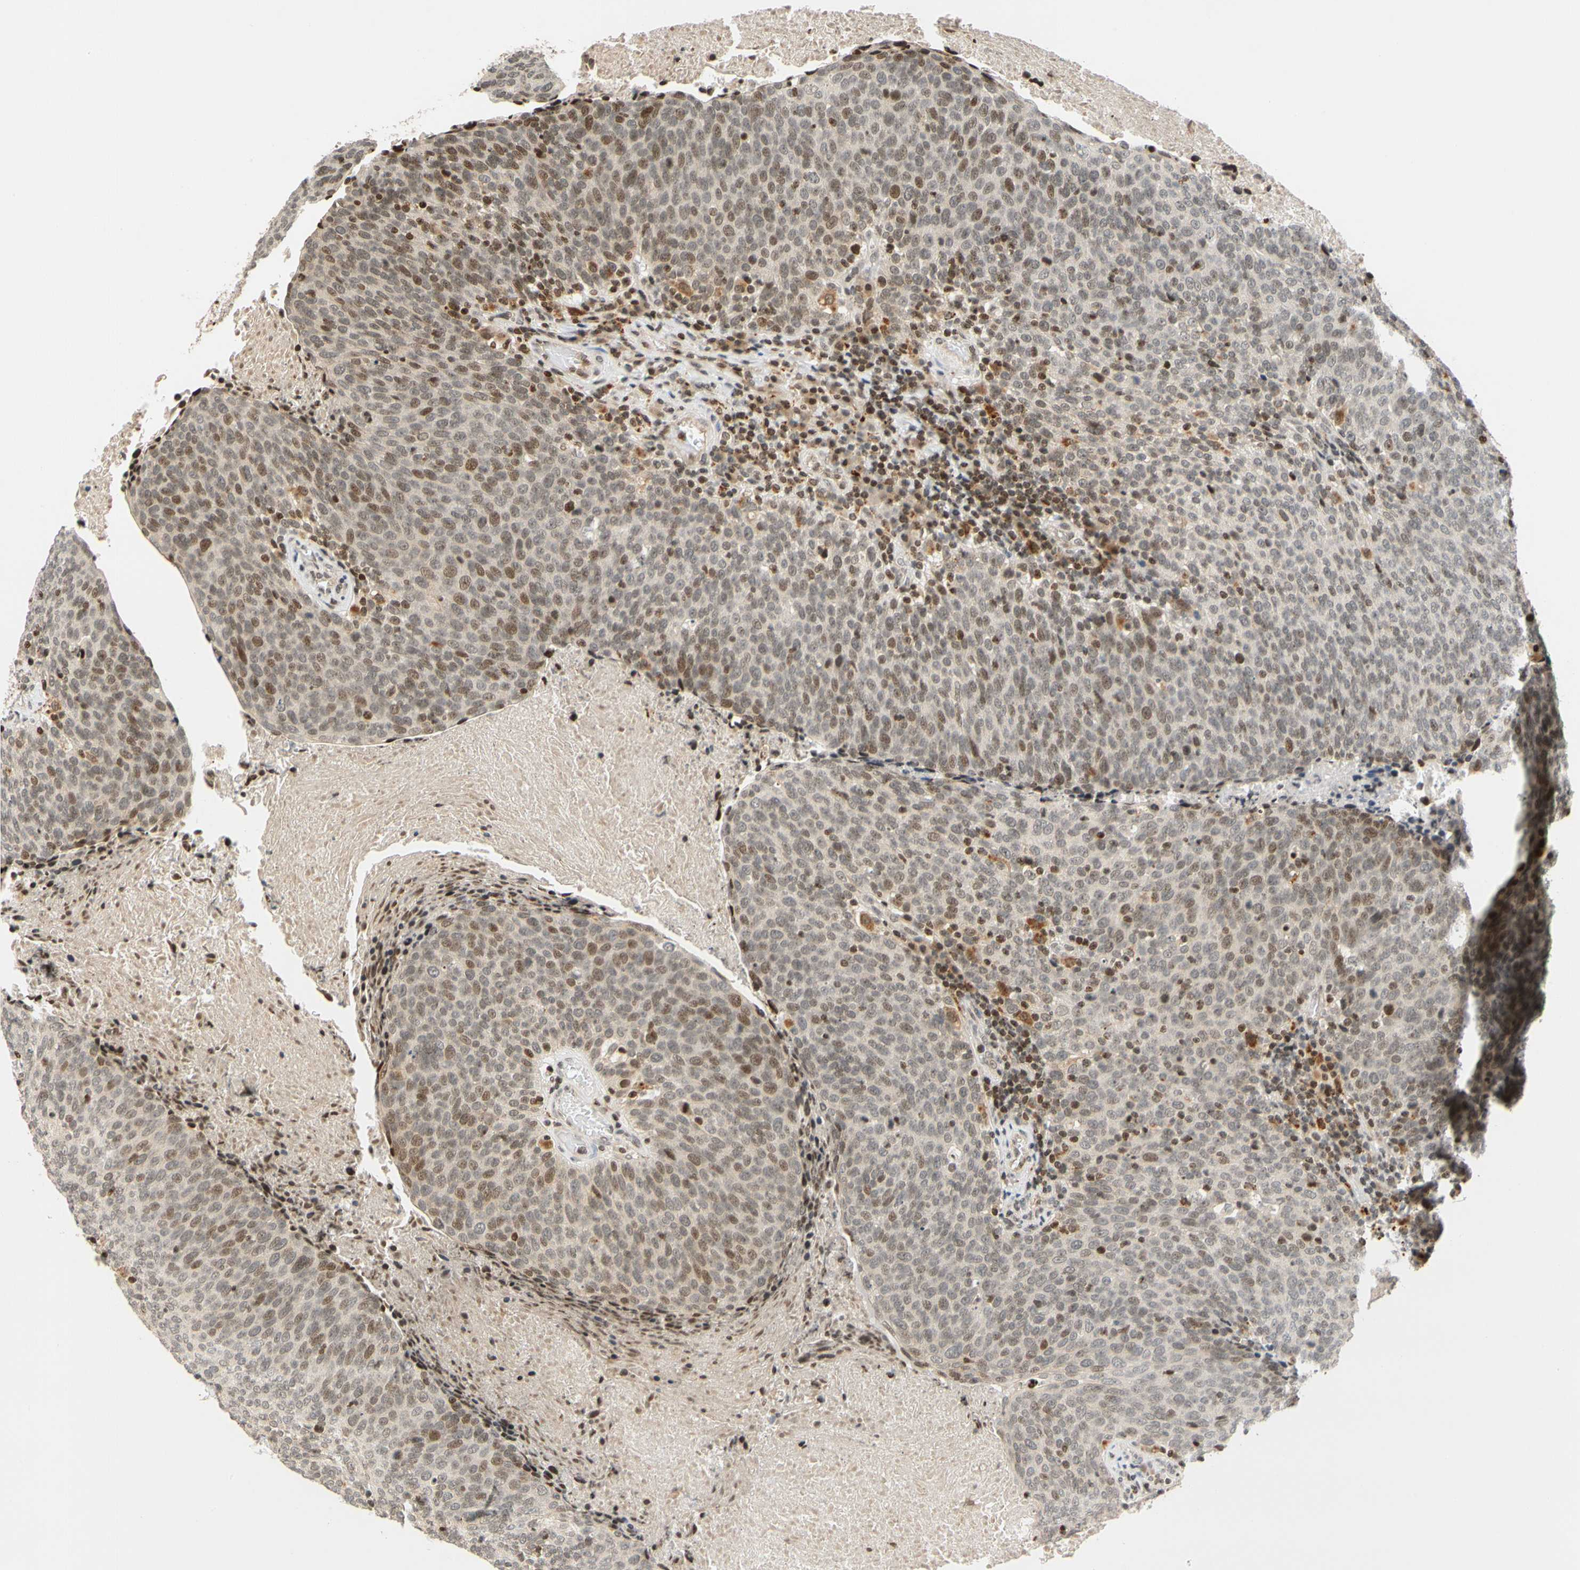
{"staining": {"intensity": "moderate", "quantity": "25%-75%", "location": "nuclear"}, "tissue": "head and neck cancer", "cell_type": "Tumor cells", "image_type": "cancer", "snomed": [{"axis": "morphology", "description": "Squamous cell carcinoma, NOS"}, {"axis": "morphology", "description": "Squamous cell carcinoma, metastatic, NOS"}, {"axis": "topography", "description": "Lymph node"}, {"axis": "topography", "description": "Head-Neck"}], "caption": "Protein staining by immunohistochemistry (IHC) reveals moderate nuclear positivity in approximately 25%-75% of tumor cells in metastatic squamous cell carcinoma (head and neck).", "gene": "CDK7", "patient": {"sex": "male", "age": 62}}